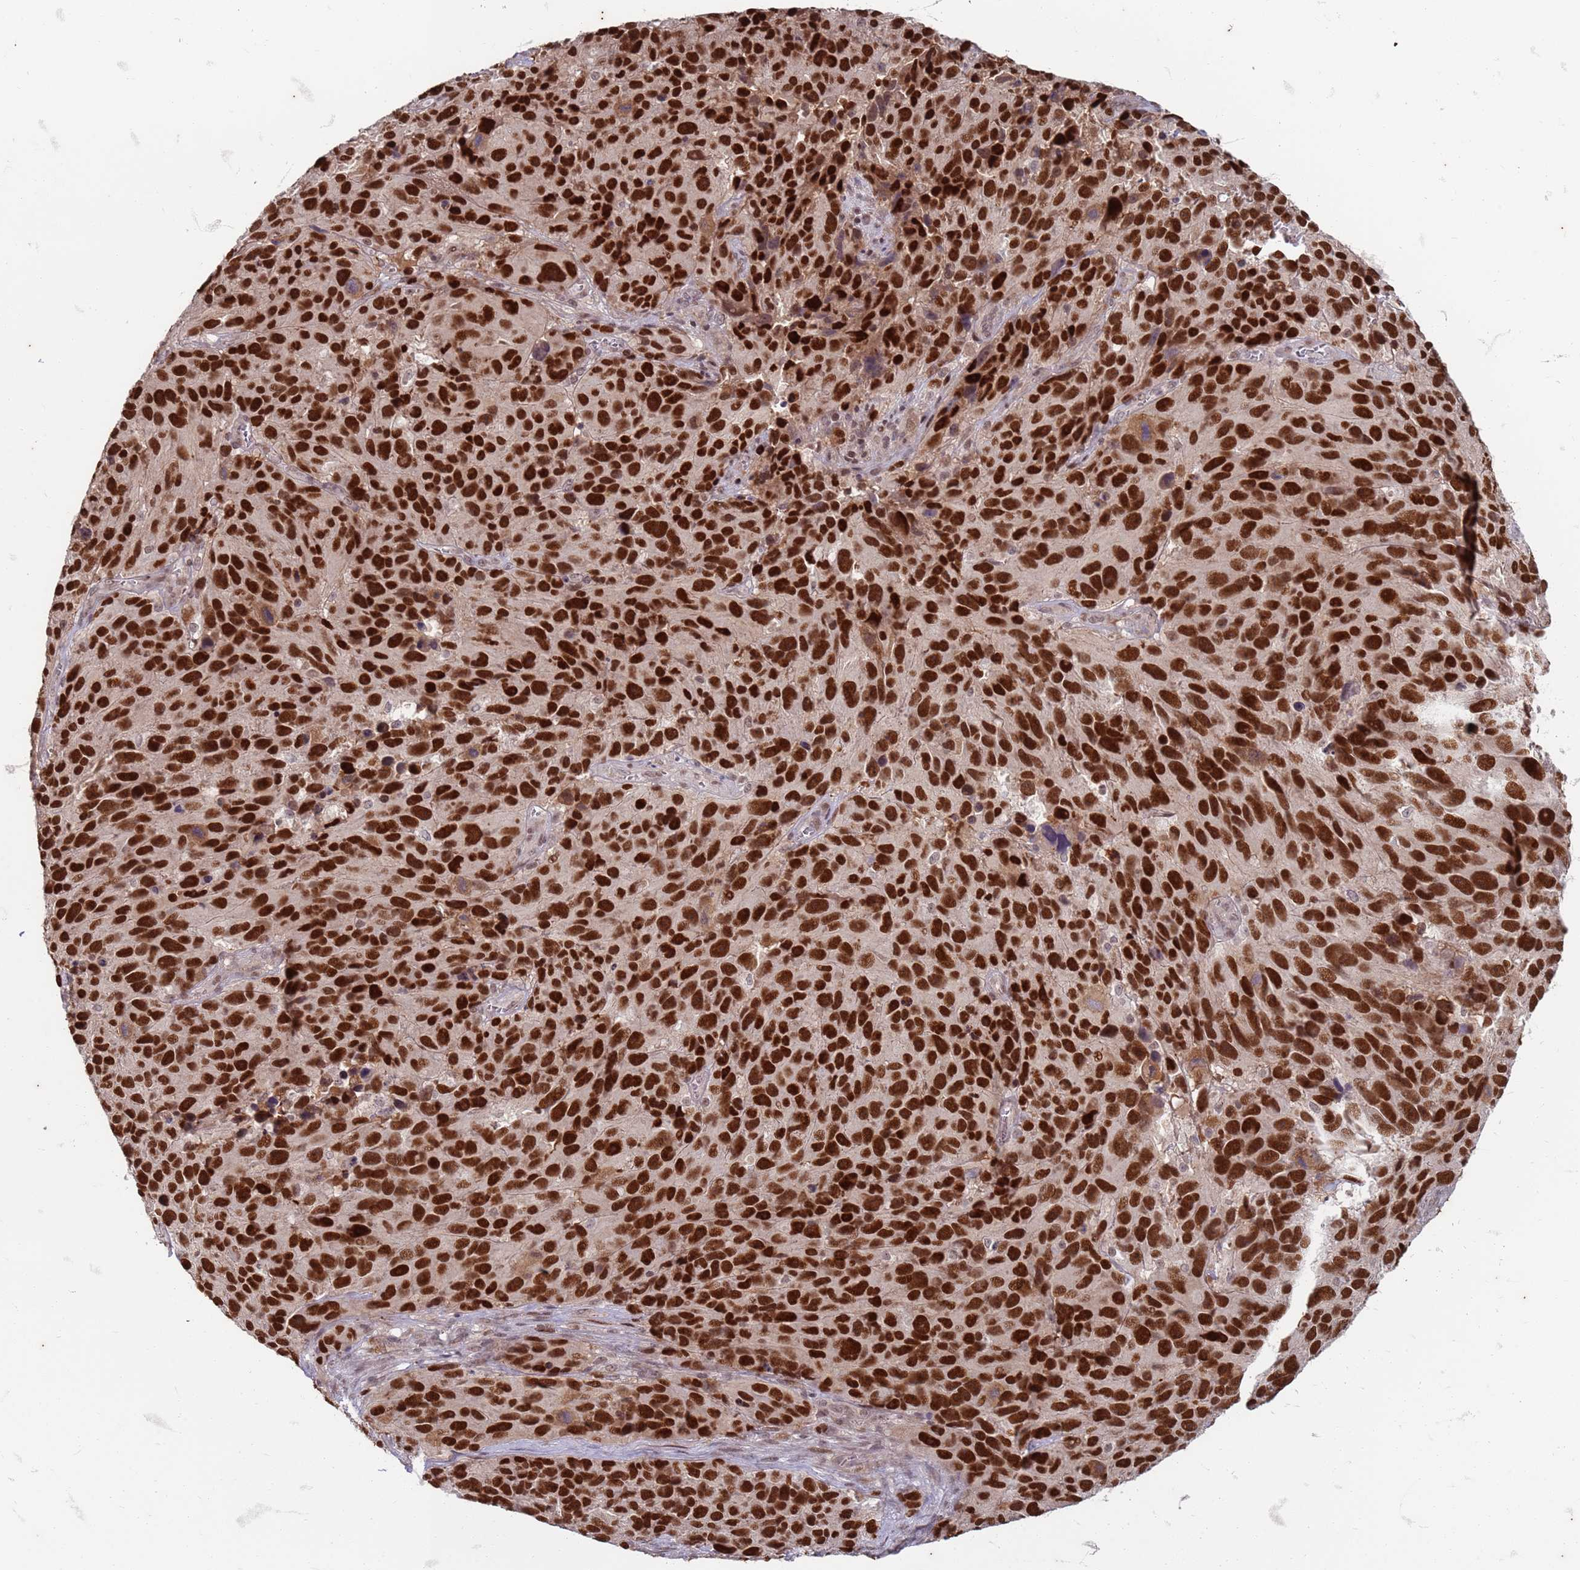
{"staining": {"intensity": "strong", "quantity": ">75%", "location": "nuclear"}, "tissue": "melanoma", "cell_type": "Tumor cells", "image_type": "cancer", "snomed": [{"axis": "morphology", "description": "Malignant melanoma, NOS"}, {"axis": "topography", "description": "Skin"}], "caption": "A brown stain shows strong nuclear staining of a protein in human malignant melanoma tumor cells. (DAB = brown stain, brightfield microscopy at high magnification).", "gene": "TRMT6", "patient": {"sex": "male", "age": 84}}